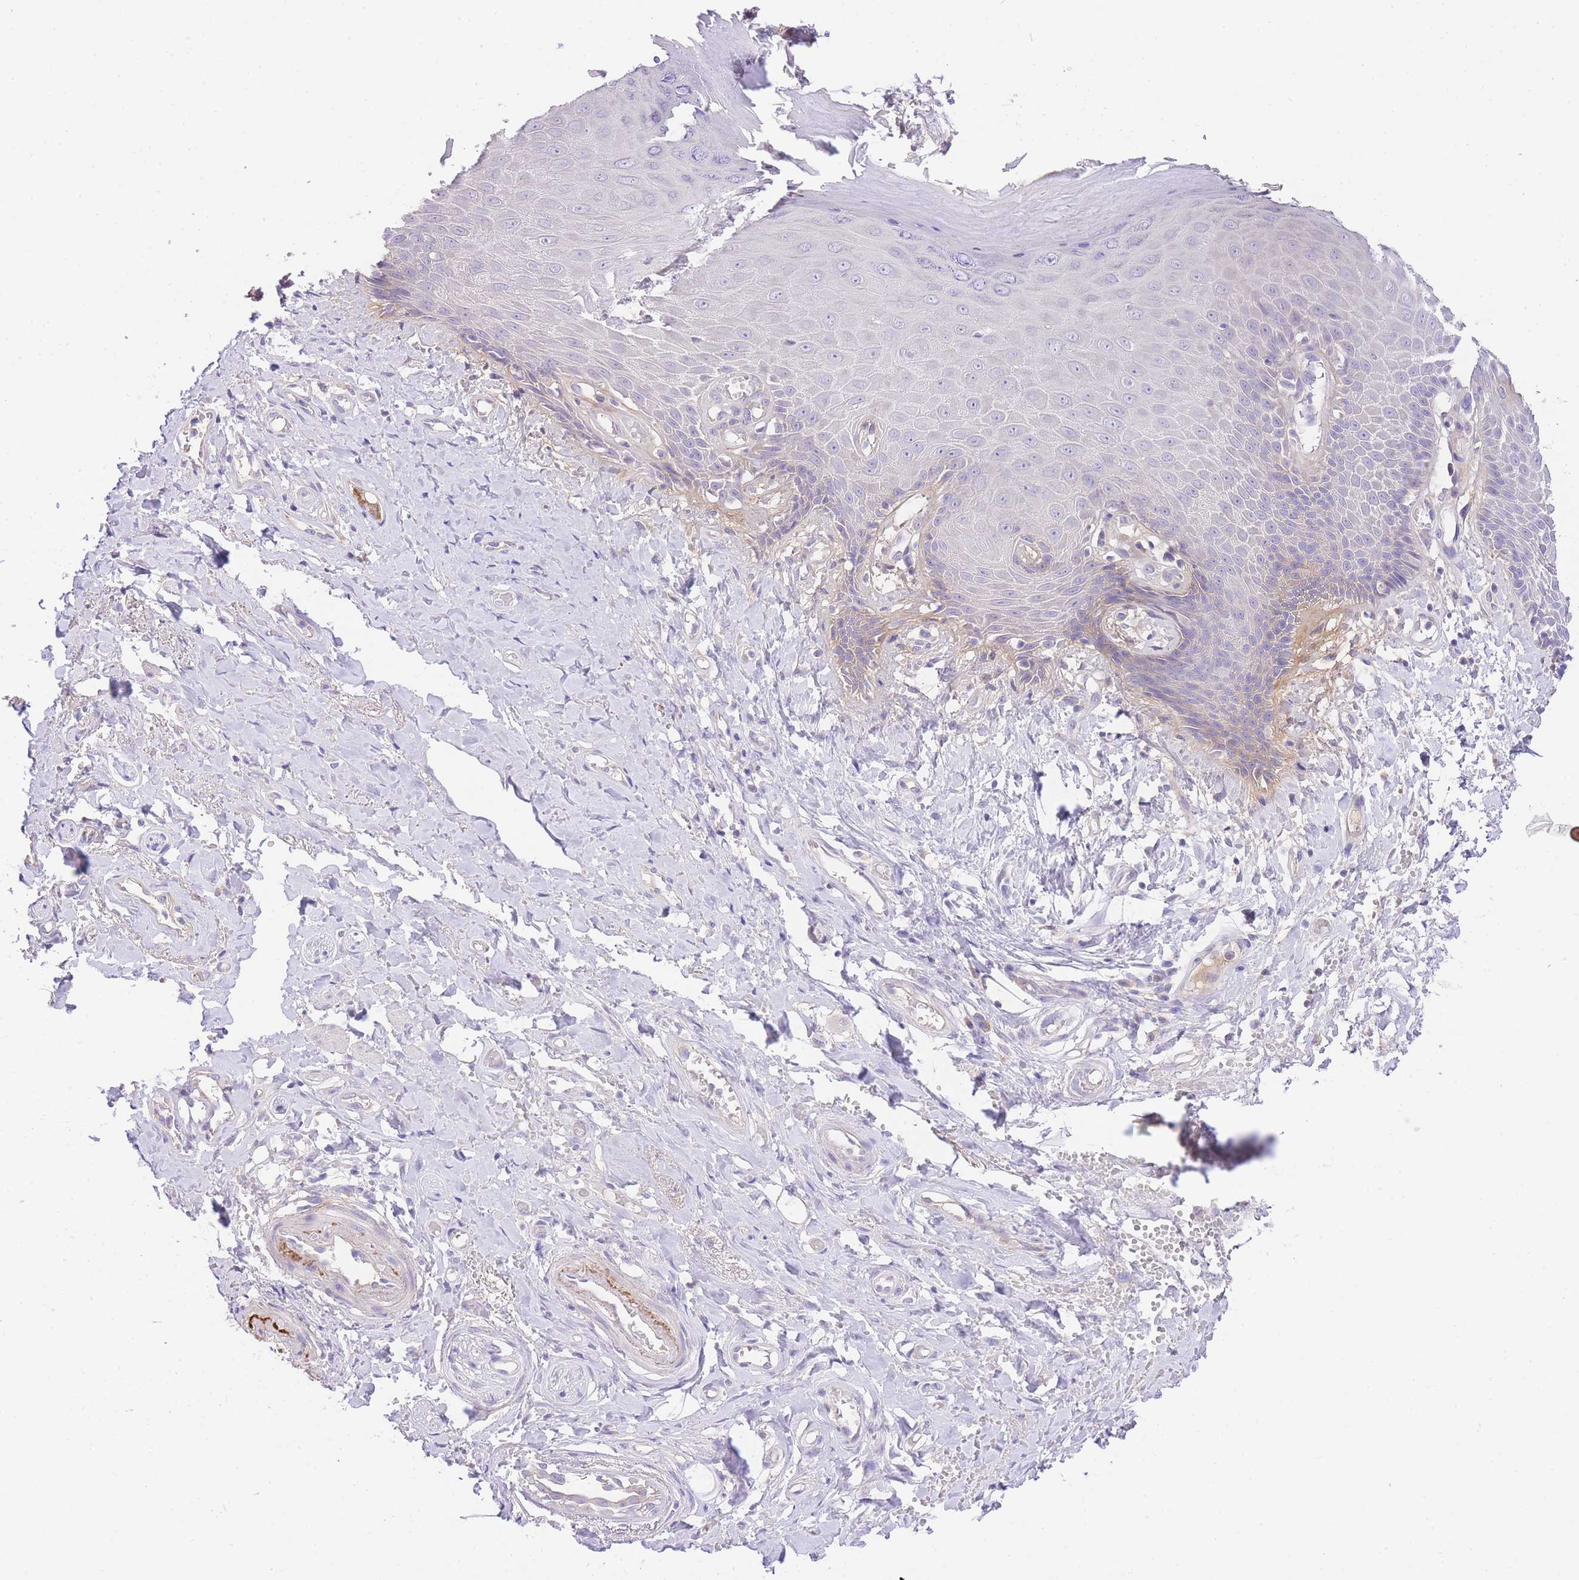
{"staining": {"intensity": "moderate", "quantity": "<25%", "location": "cytoplasmic/membranous"}, "tissue": "skin", "cell_type": "Epidermal cells", "image_type": "normal", "snomed": [{"axis": "morphology", "description": "Normal tissue, NOS"}, {"axis": "topography", "description": "Anal"}], "caption": "This is an image of immunohistochemistry staining of unremarkable skin, which shows moderate expression in the cytoplasmic/membranous of epidermal cells.", "gene": "LIPH", "patient": {"sex": "male", "age": 78}}